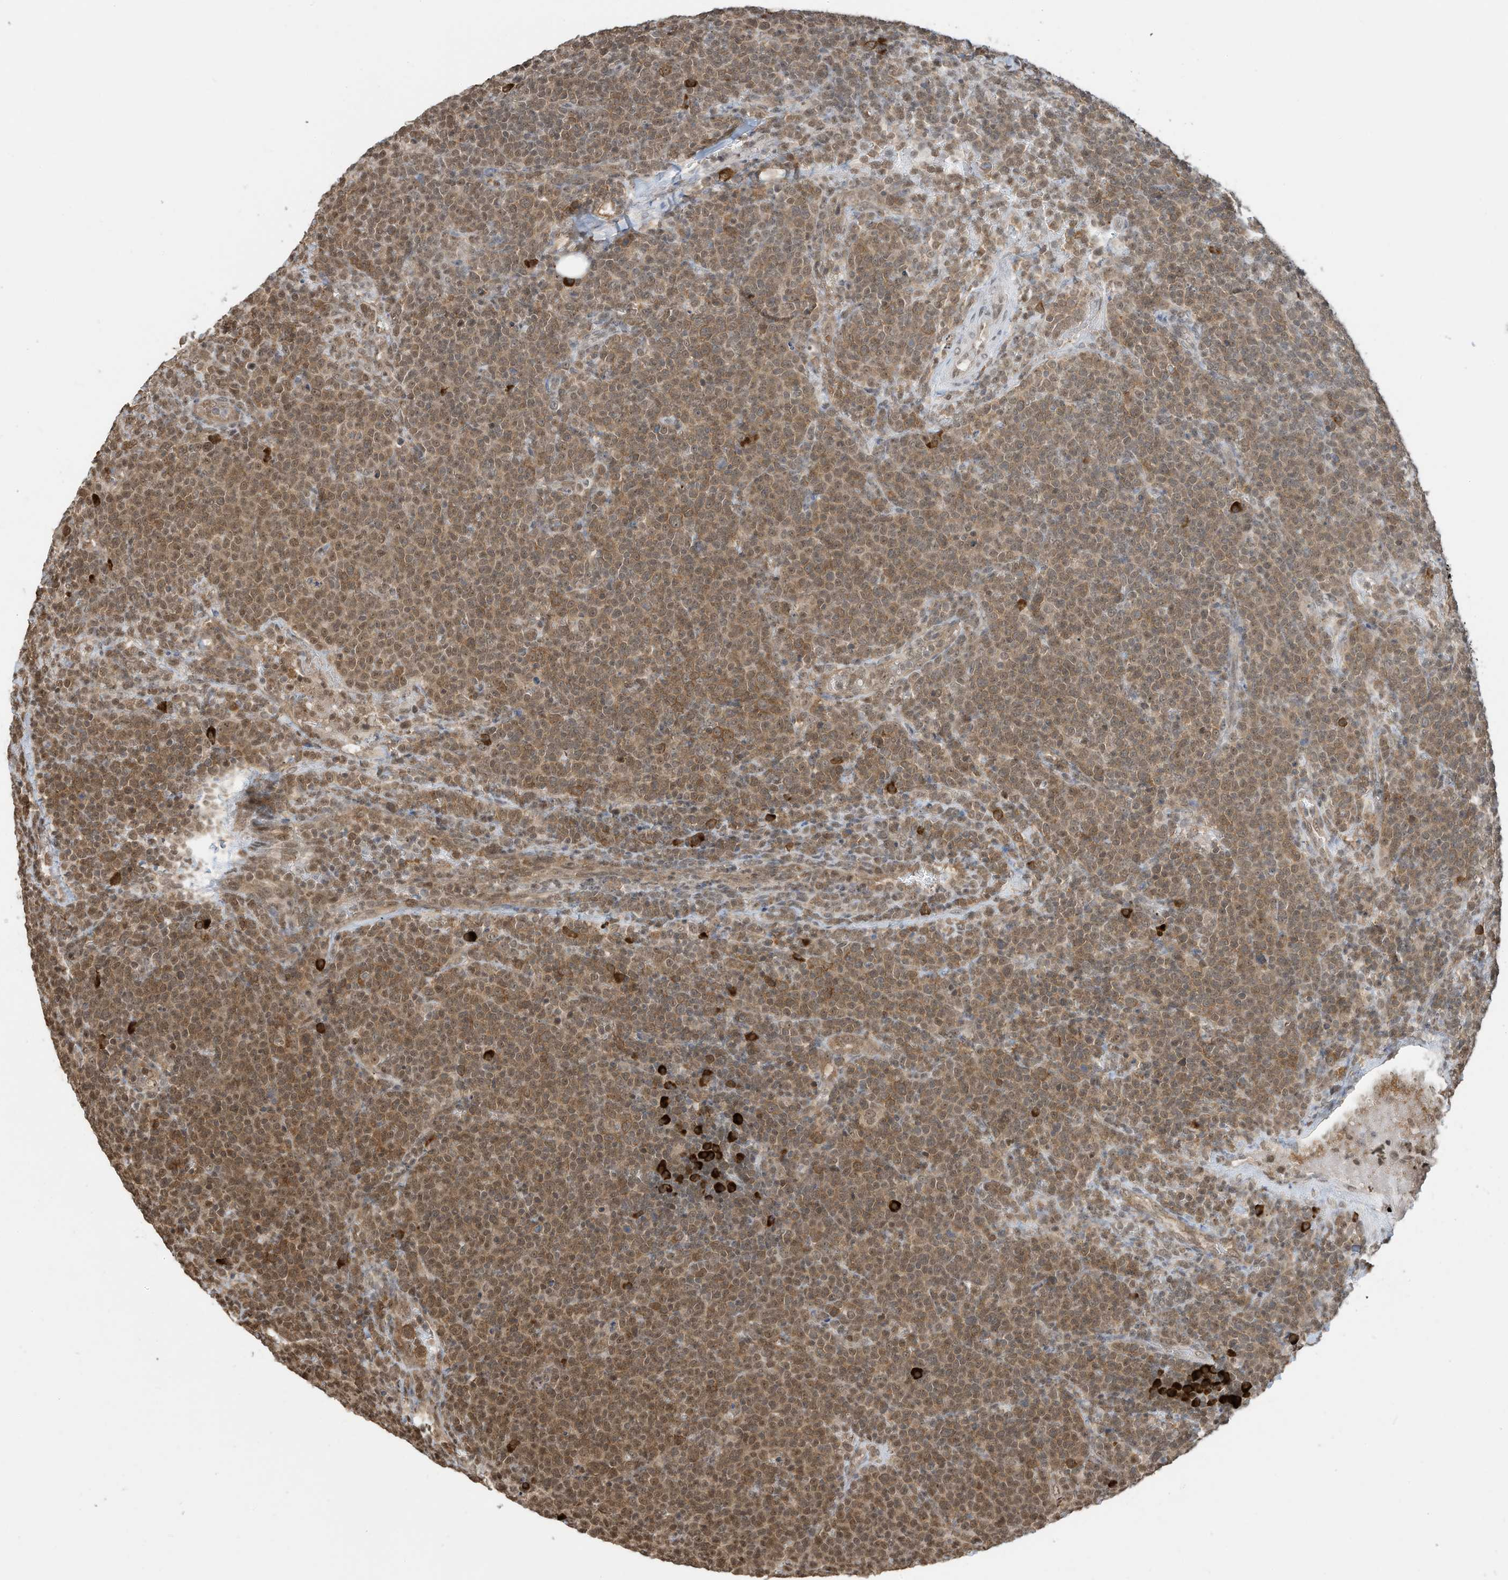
{"staining": {"intensity": "moderate", "quantity": ">75%", "location": "cytoplasmic/membranous,nuclear"}, "tissue": "lymphoma", "cell_type": "Tumor cells", "image_type": "cancer", "snomed": [{"axis": "morphology", "description": "Malignant lymphoma, non-Hodgkin's type, High grade"}, {"axis": "topography", "description": "Lymph node"}], "caption": "Human lymphoma stained with a brown dye displays moderate cytoplasmic/membranous and nuclear positive staining in about >75% of tumor cells.", "gene": "ZNF195", "patient": {"sex": "male", "age": 61}}